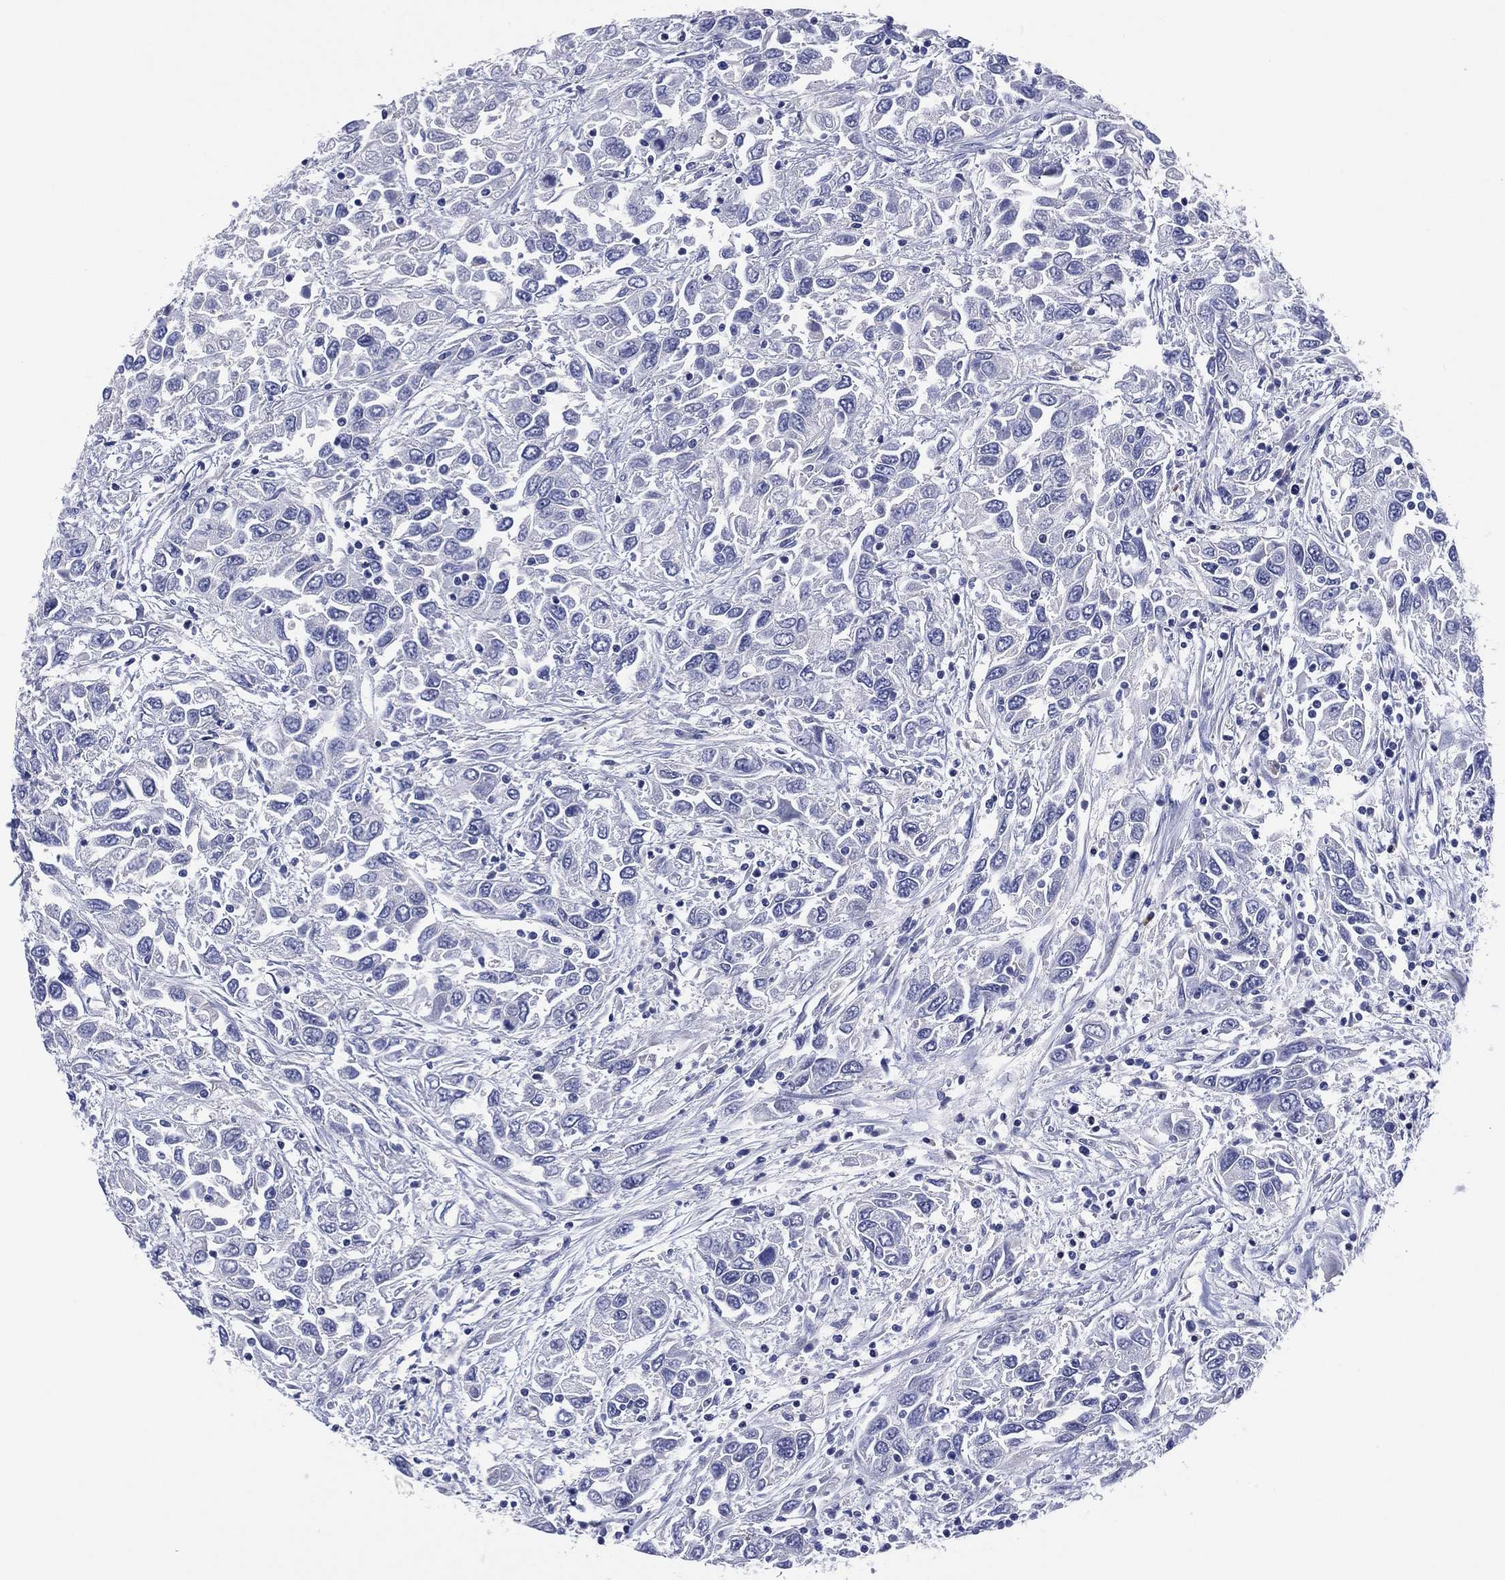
{"staining": {"intensity": "negative", "quantity": "none", "location": "none"}, "tissue": "urothelial cancer", "cell_type": "Tumor cells", "image_type": "cancer", "snomed": [{"axis": "morphology", "description": "Urothelial carcinoma, High grade"}, {"axis": "topography", "description": "Urinary bladder"}], "caption": "Immunohistochemistry image of neoplastic tissue: urothelial cancer stained with DAB (3,3'-diaminobenzidine) shows no significant protein staining in tumor cells. Brightfield microscopy of immunohistochemistry (IHC) stained with DAB (3,3'-diaminobenzidine) (brown) and hematoxylin (blue), captured at high magnification.", "gene": "CLIP3", "patient": {"sex": "male", "age": 76}}